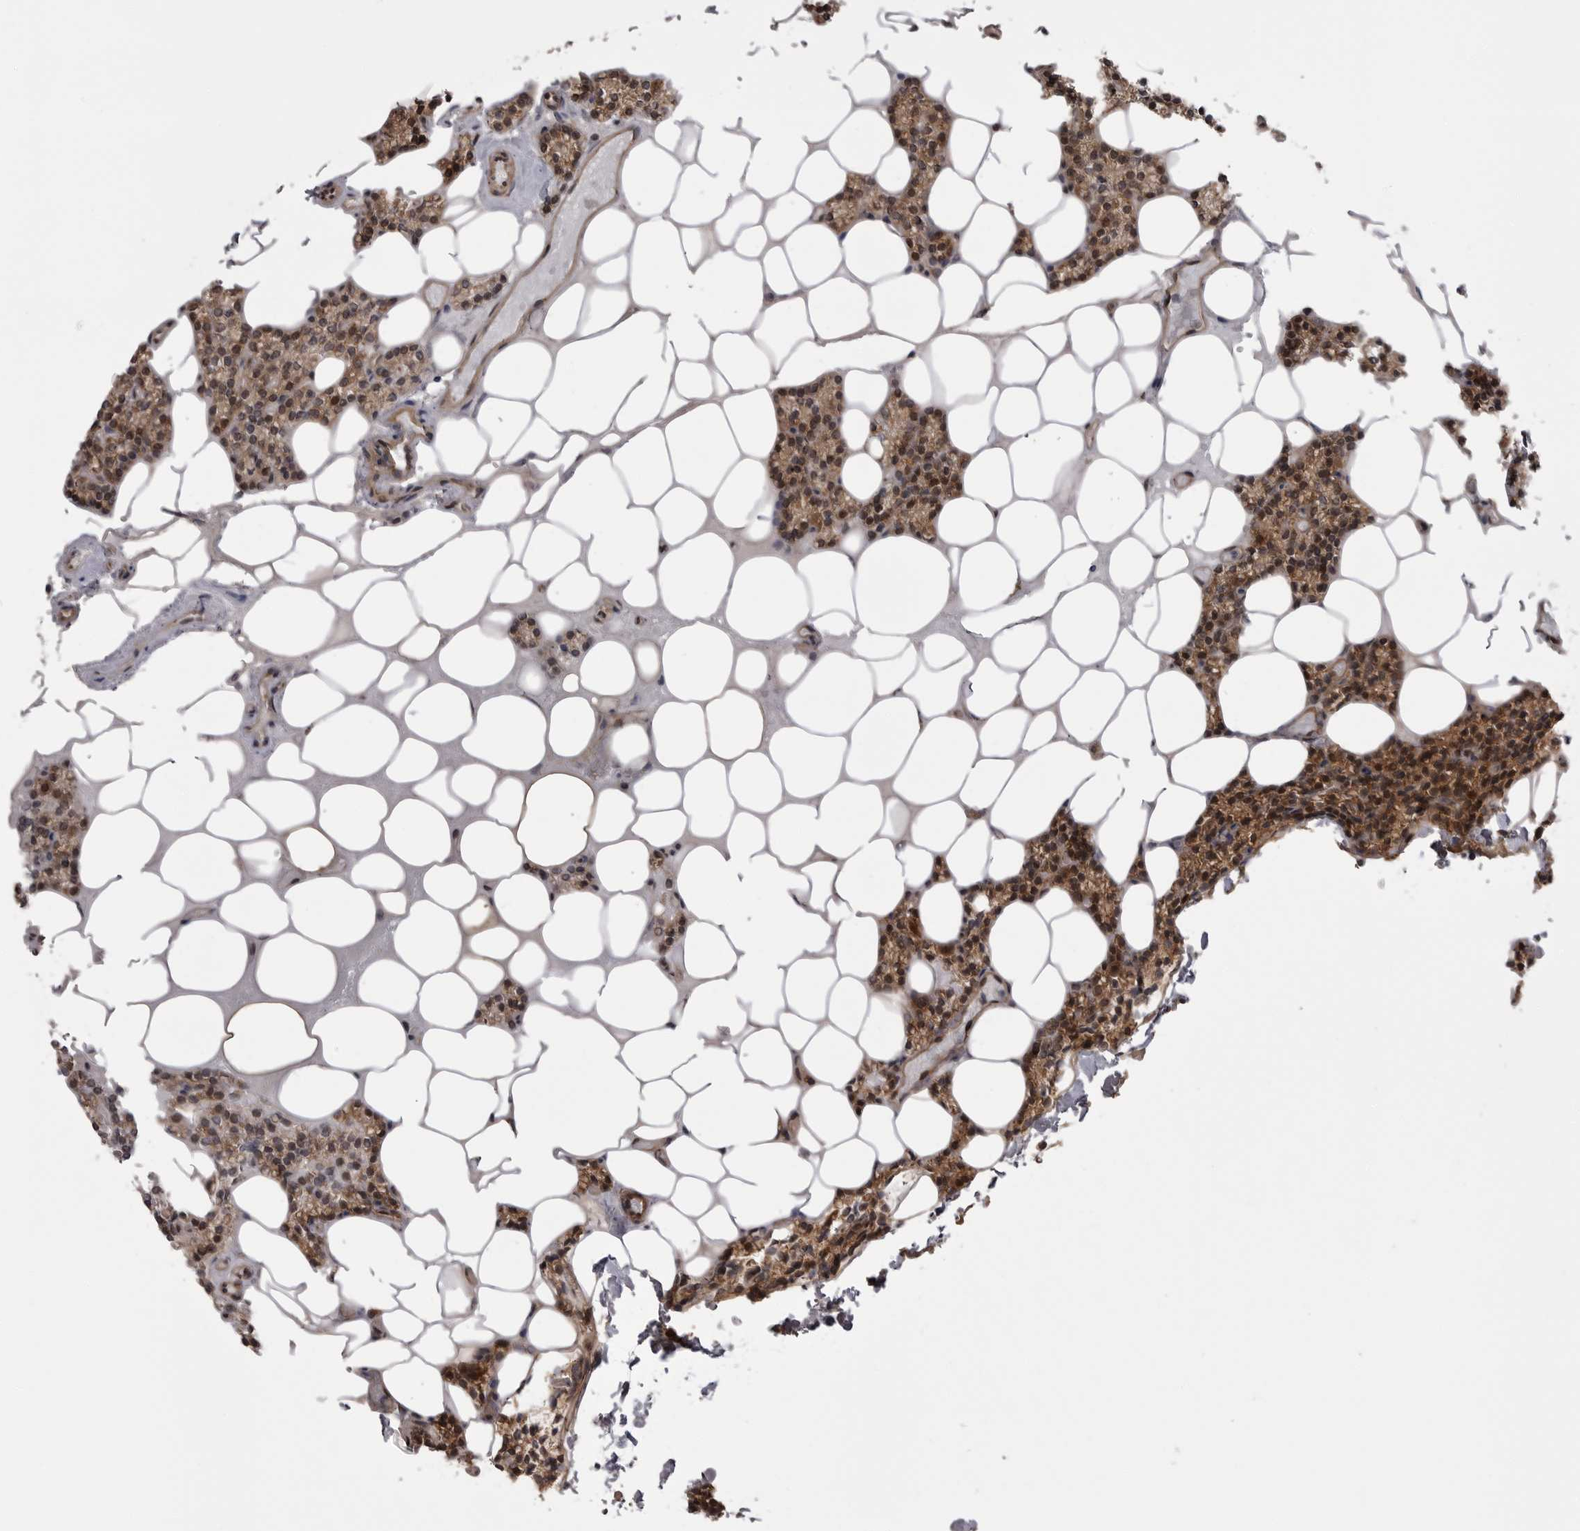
{"staining": {"intensity": "moderate", "quantity": ">75%", "location": "cytoplasmic/membranous,nuclear"}, "tissue": "parathyroid gland", "cell_type": "Glandular cells", "image_type": "normal", "snomed": [{"axis": "morphology", "description": "Normal tissue, NOS"}, {"axis": "topography", "description": "Parathyroid gland"}], "caption": "Moderate cytoplasmic/membranous,nuclear positivity for a protein is identified in about >75% of glandular cells of unremarkable parathyroid gland using IHC.", "gene": "PDCL", "patient": {"sex": "male", "age": 75}}